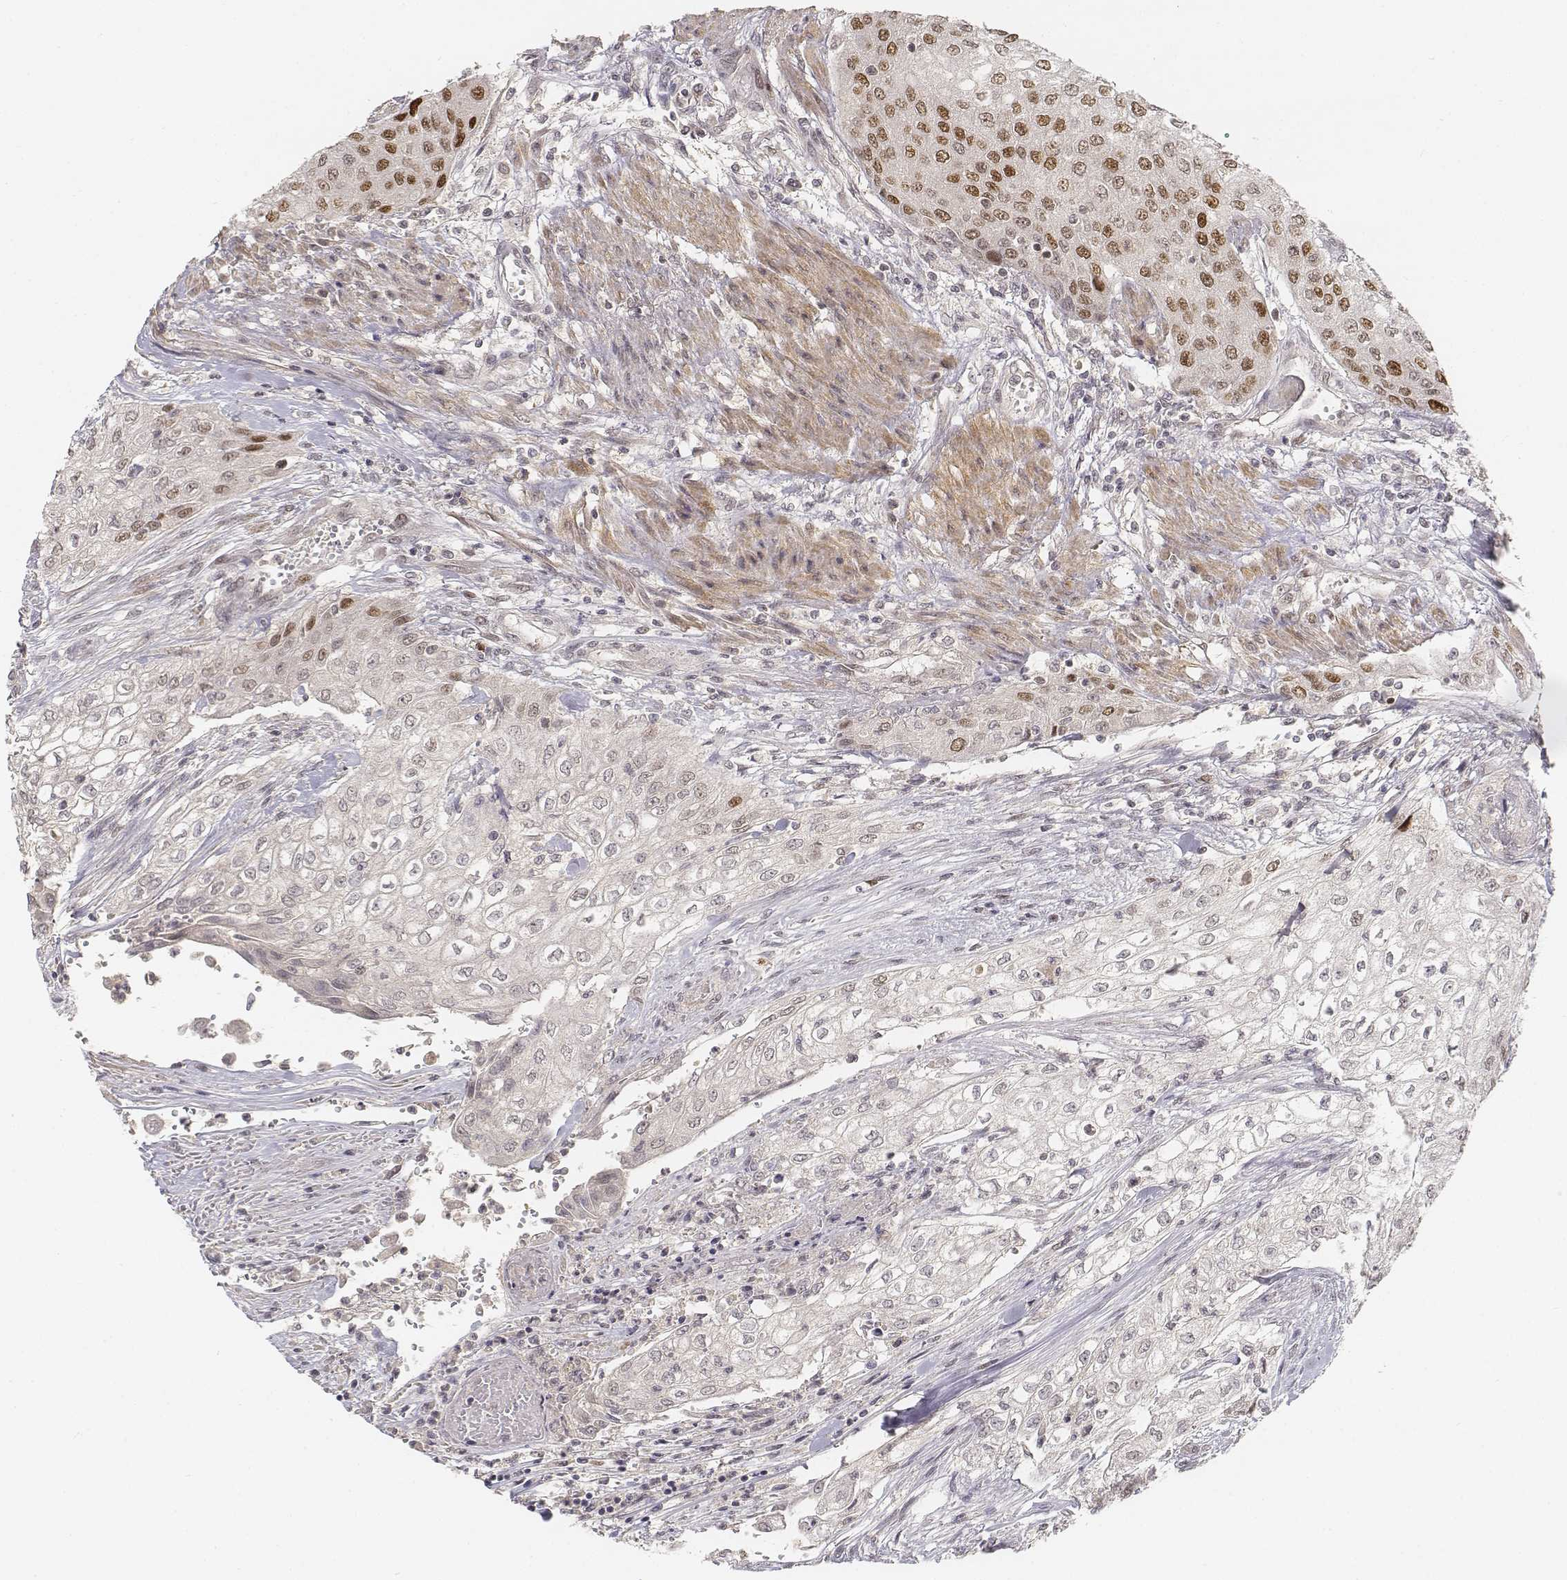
{"staining": {"intensity": "moderate", "quantity": "<25%", "location": "nuclear"}, "tissue": "urothelial cancer", "cell_type": "Tumor cells", "image_type": "cancer", "snomed": [{"axis": "morphology", "description": "Urothelial carcinoma, High grade"}, {"axis": "topography", "description": "Urinary bladder"}], "caption": "Approximately <25% of tumor cells in urothelial carcinoma (high-grade) display moderate nuclear protein expression as visualized by brown immunohistochemical staining.", "gene": "FANCD2", "patient": {"sex": "male", "age": 62}}